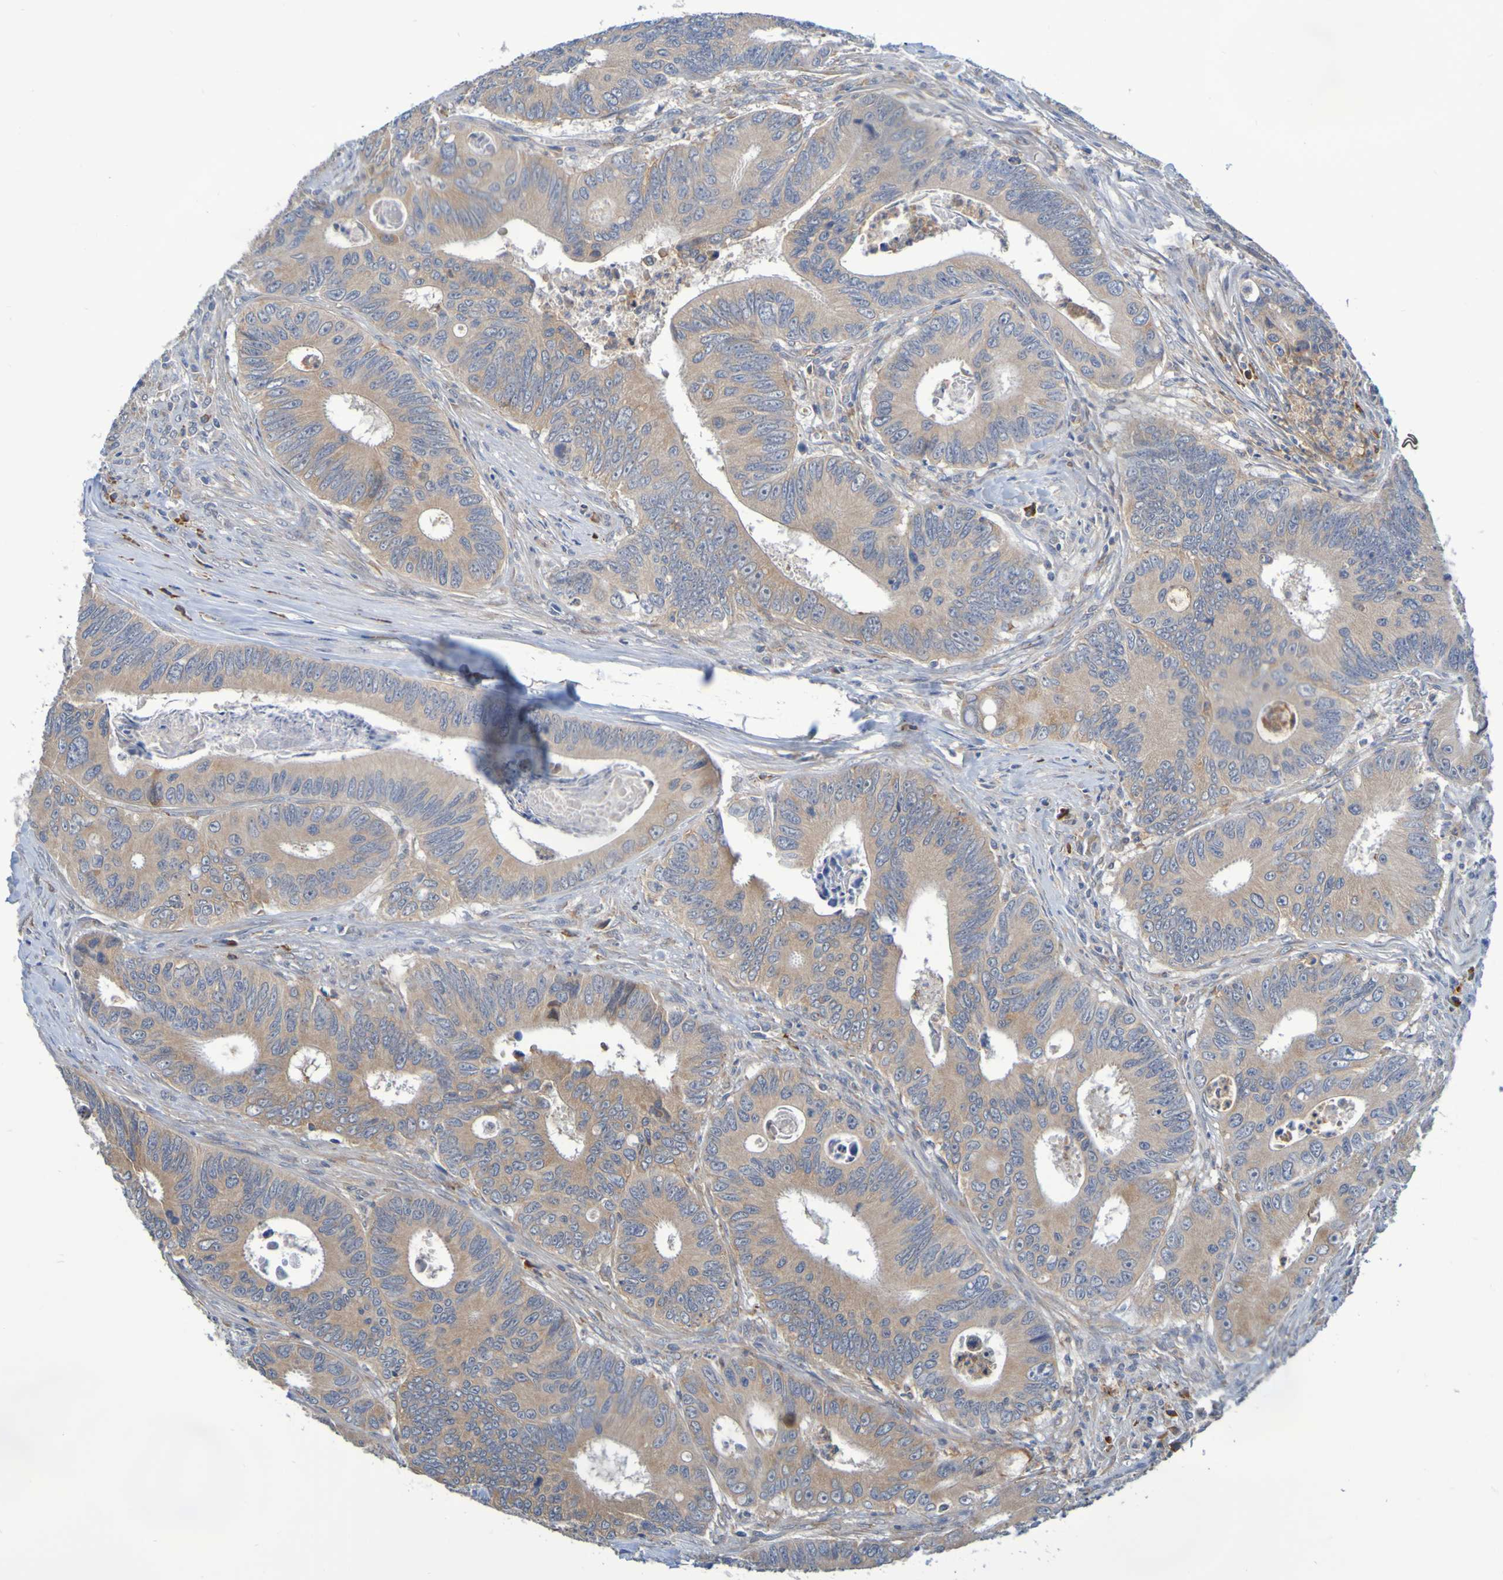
{"staining": {"intensity": "weak", "quantity": ">75%", "location": "cytoplasmic/membranous"}, "tissue": "colorectal cancer", "cell_type": "Tumor cells", "image_type": "cancer", "snomed": [{"axis": "morphology", "description": "Inflammation, NOS"}, {"axis": "morphology", "description": "Adenocarcinoma, NOS"}, {"axis": "topography", "description": "Colon"}], "caption": "Protein staining by IHC demonstrates weak cytoplasmic/membranous expression in approximately >75% of tumor cells in colorectal adenocarcinoma. The staining was performed using DAB (3,3'-diaminobenzidine), with brown indicating positive protein expression. Nuclei are stained blue with hematoxylin.", "gene": "CLDN18", "patient": {"sex": "male", "age": 72}}